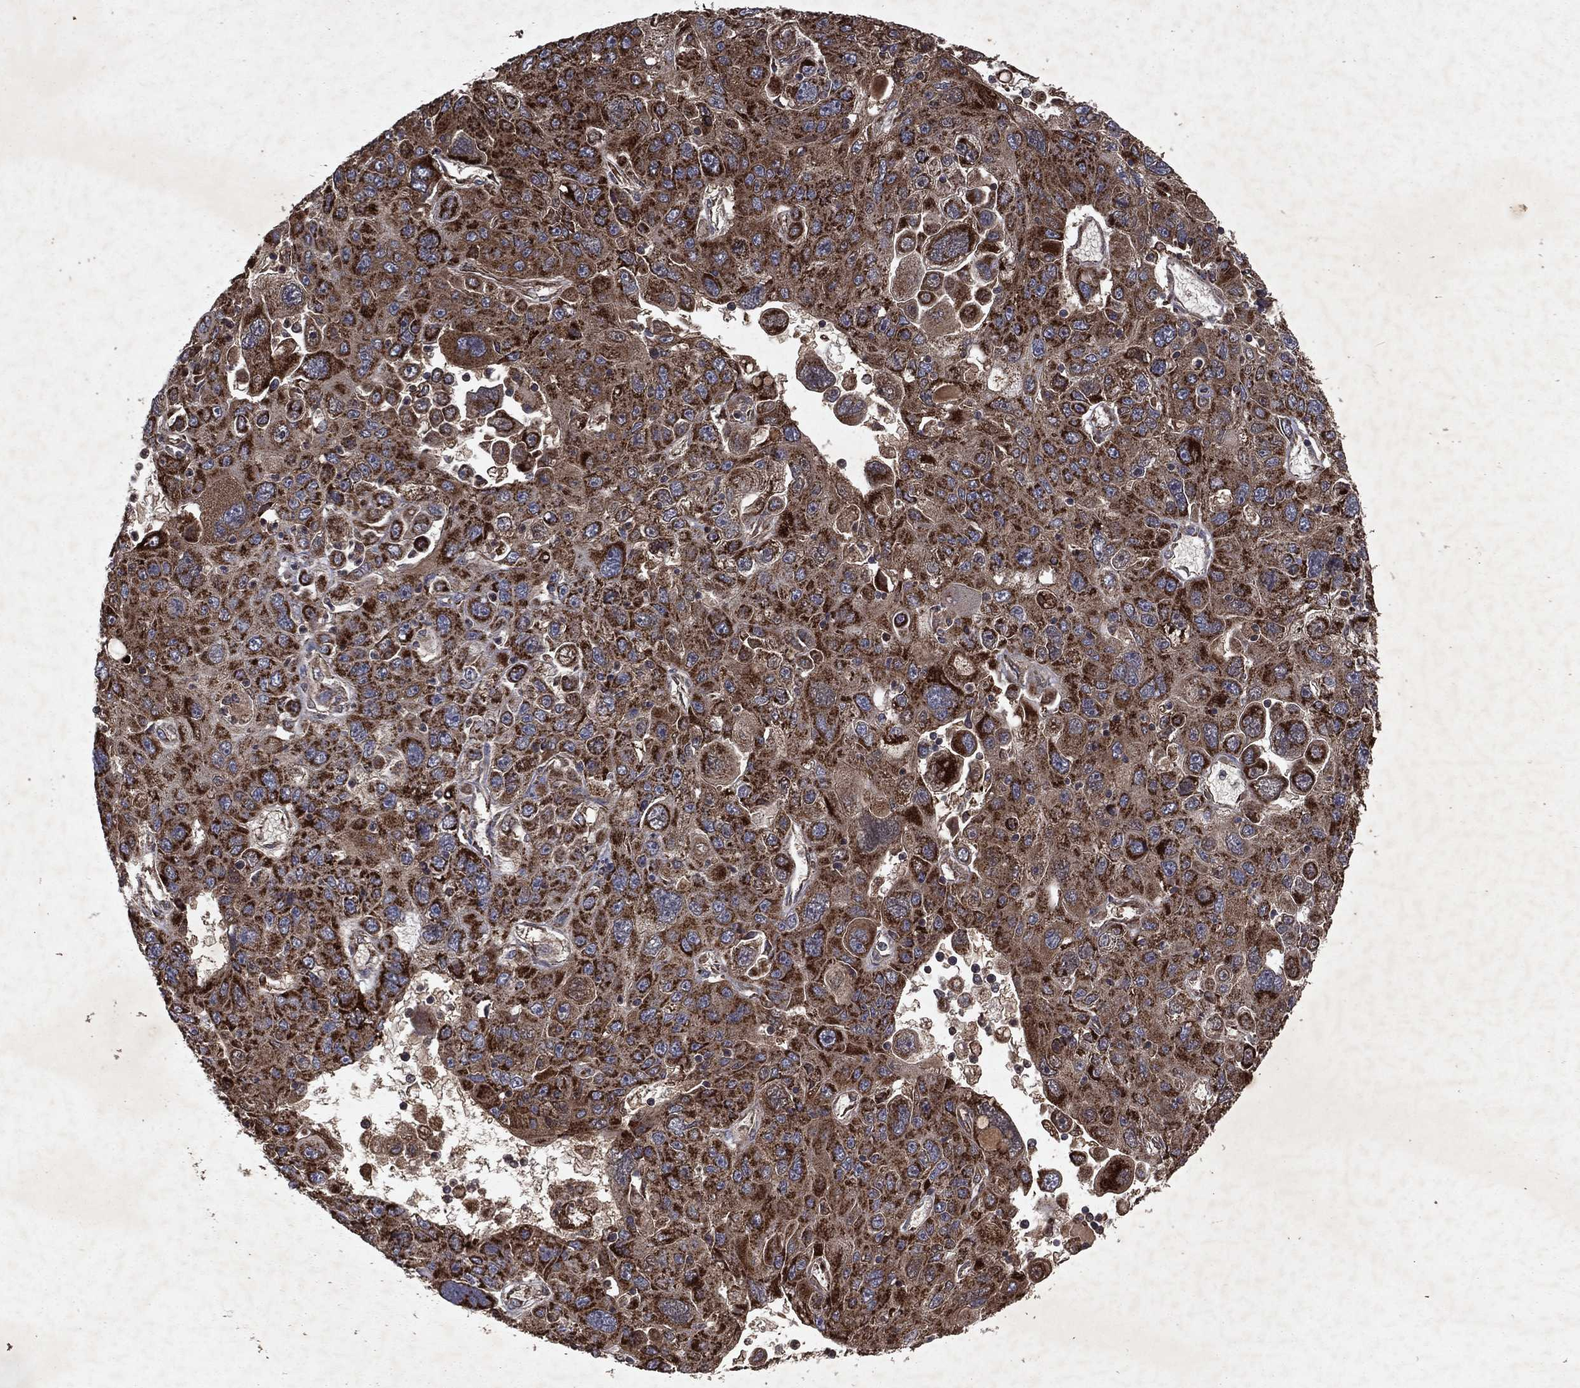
{"staining": {"intensity": "strong", "quantity": ">75%", "location": "cytoplasmic/membranous"}, "tissue": "stomach cancer", "cell_type": "Tumor cells", "image_type": "cancer", "snomed": [{"axis": "morphology", "description": "Adenocarcinoma, NOS"}, {"axis": "topography", "description": "Stomach"}], "caption": "IHC staining of stomach adenocarcinoma, which demonstrates high levels of strong cytoplasmic/membranous expression in about >75% of tumor cells indicating strong cytoplasmic/membranous protein positivity. The staining was performed using DAB (brown) for protein detection and nuclei were counterstained in hematoxylin (blue).", "gene": "PYROXD2", "patient": {"sex": "male", "age": 56}}